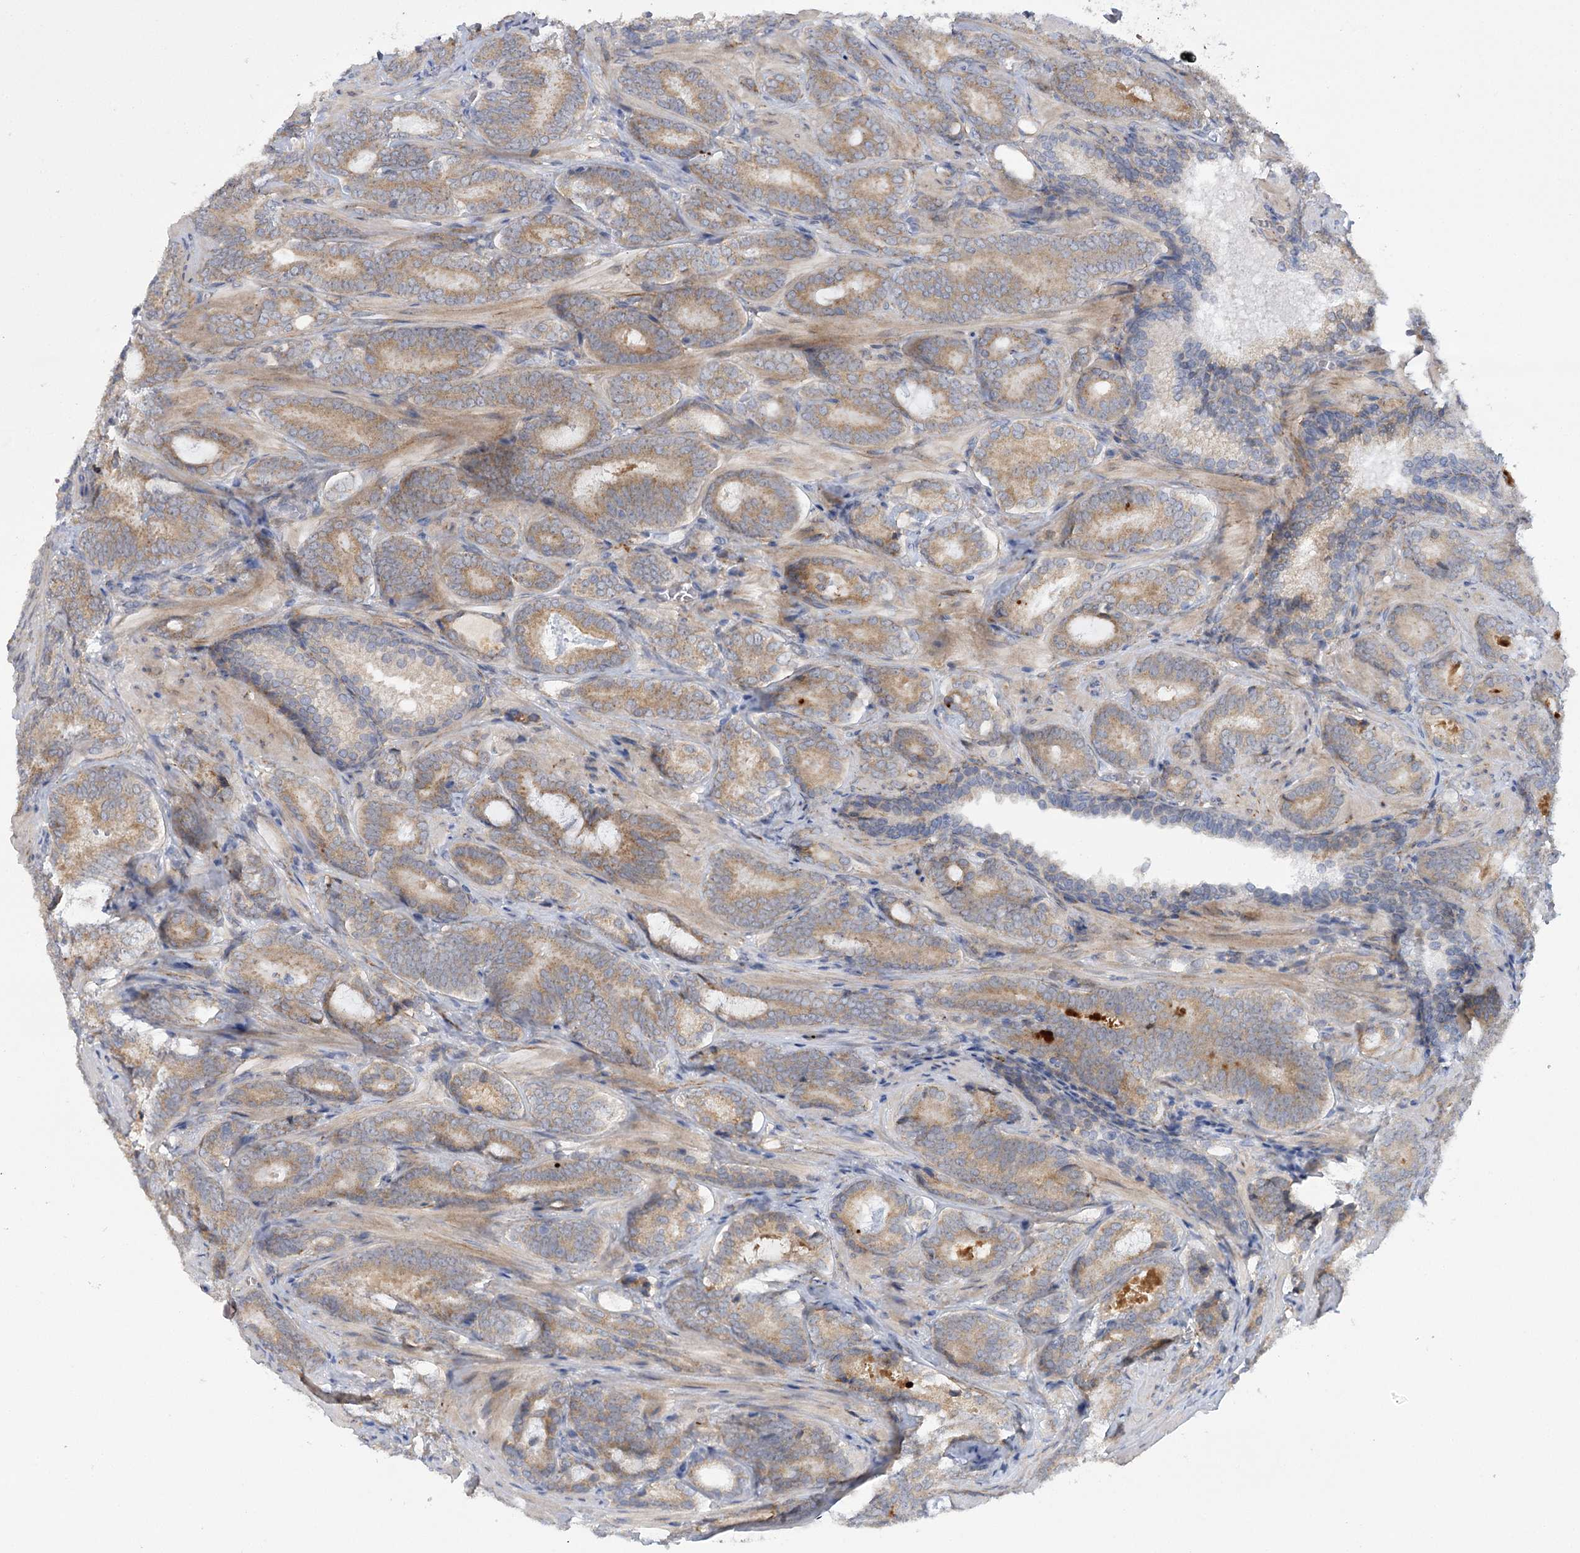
{"staining": {"intensity": "moderate", "quantity": ">75%", "location": "cytoplasmic/membranous"}, "tissue": "prostate cancer", "cell_type": "Tumor cells", "image_type": "cancer", "snomed": [{"axis": "morphology", "description": "Adenocarcinoma, Low grade"}, {"axis": "topography", "description": "Prostate"}], "caption": "Adenocarcinoma (low-grade) (prostate) stained for a protein demonstrates moderate cytoplasmic/membranous positivity in tumor cells. The staining is performed using DAB brown chromogen to label protein expression. The nuclei are counter-stained blue using hematoxylin.", "gene": "NCKAP5", "patient": {"sex": "male", "age": 60}}